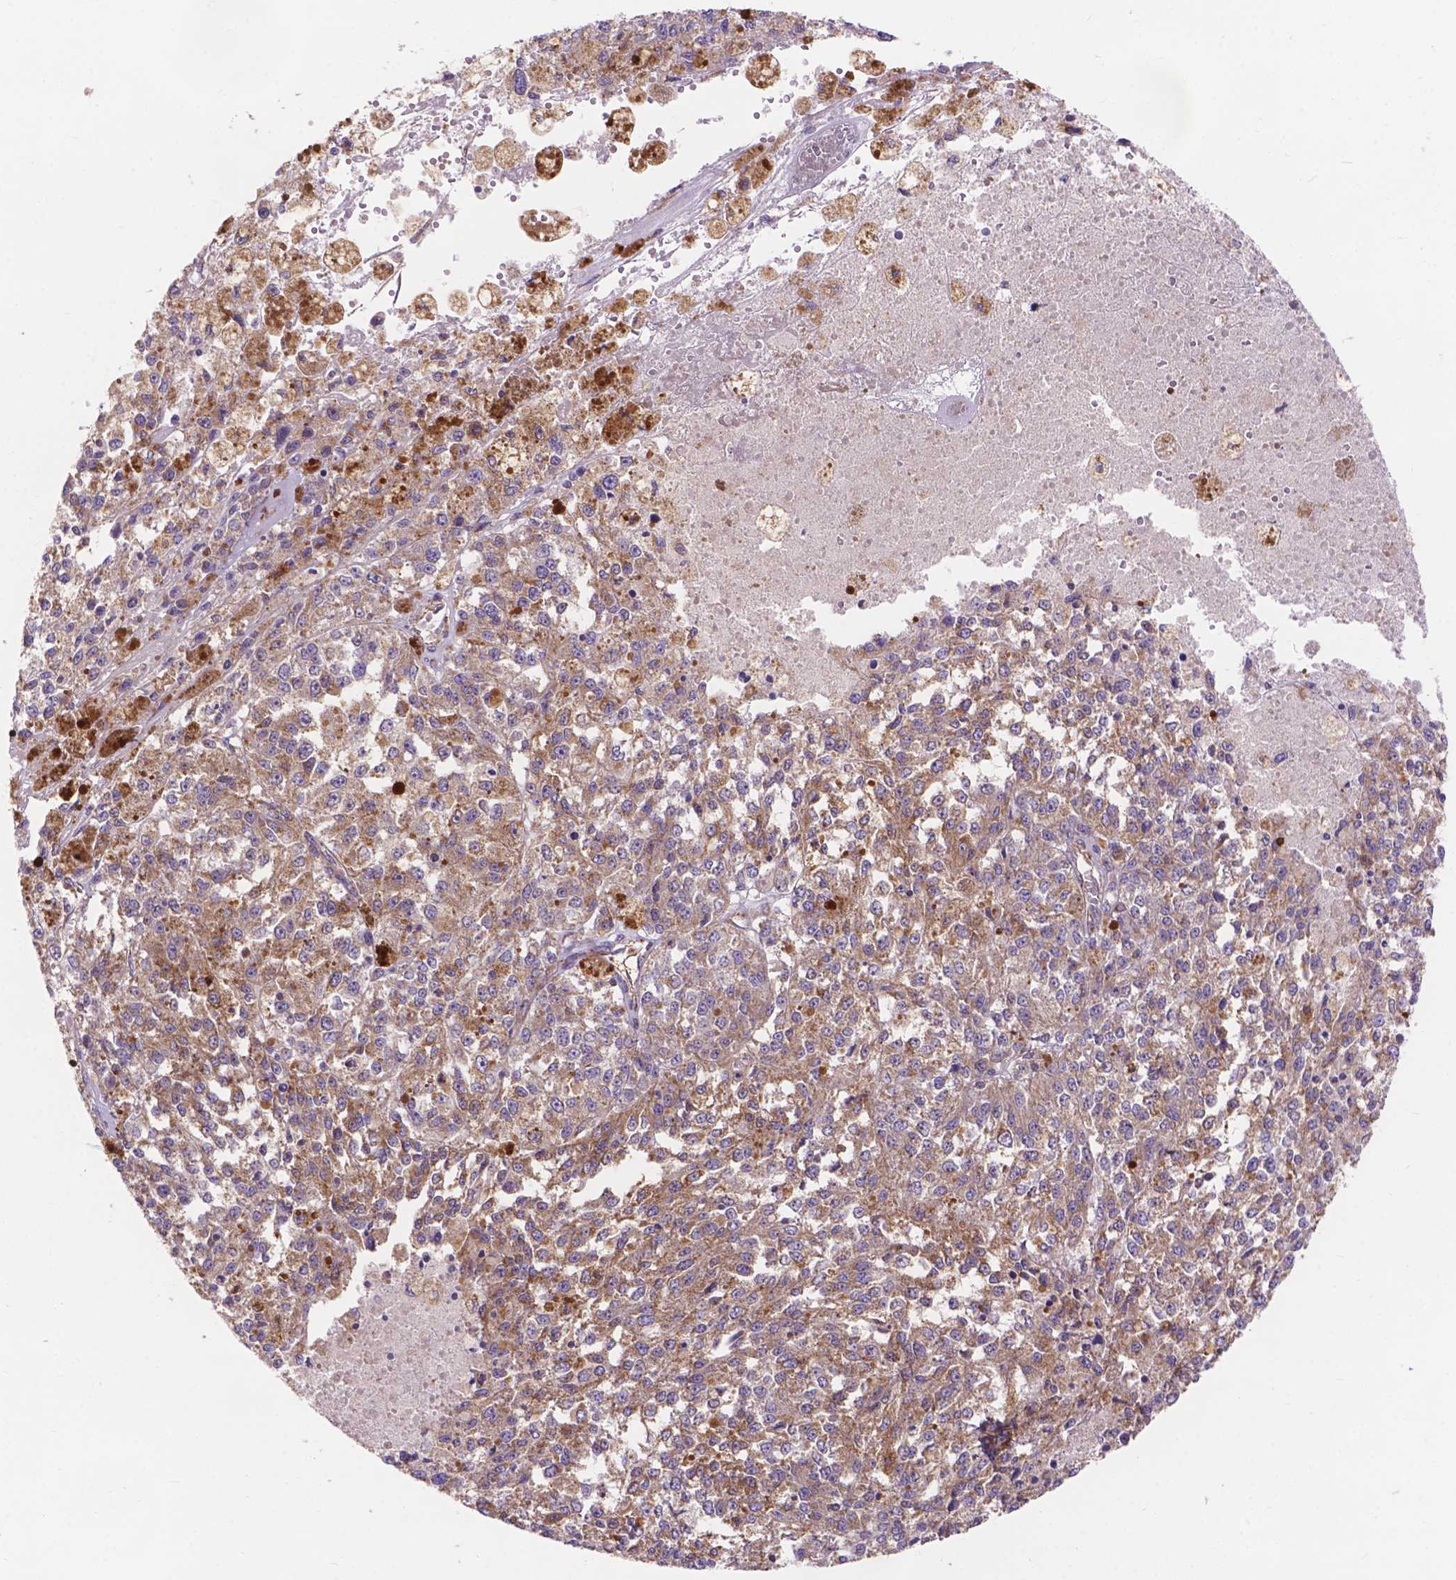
{"staining": {"intensity": "moderate", "quantity": "25%-75%", "location": "cytoplasmic/membranous"}, "tissue": "melanoma", "cell_type": "Tumor cells", "image_type": "cancer", "snomed": [{"axis": "morphology", "description": "Malignant melanoma, Metastatic site"}, {"axis": "topography", "description": "Lymph node"}], "caption": "Human malignant melanoma (metastatic site) stained with a protein marker demonstrates moderate staining in tumor cells.", "gene": "AK3", "patient": {"sex": "female", "age": 64}}